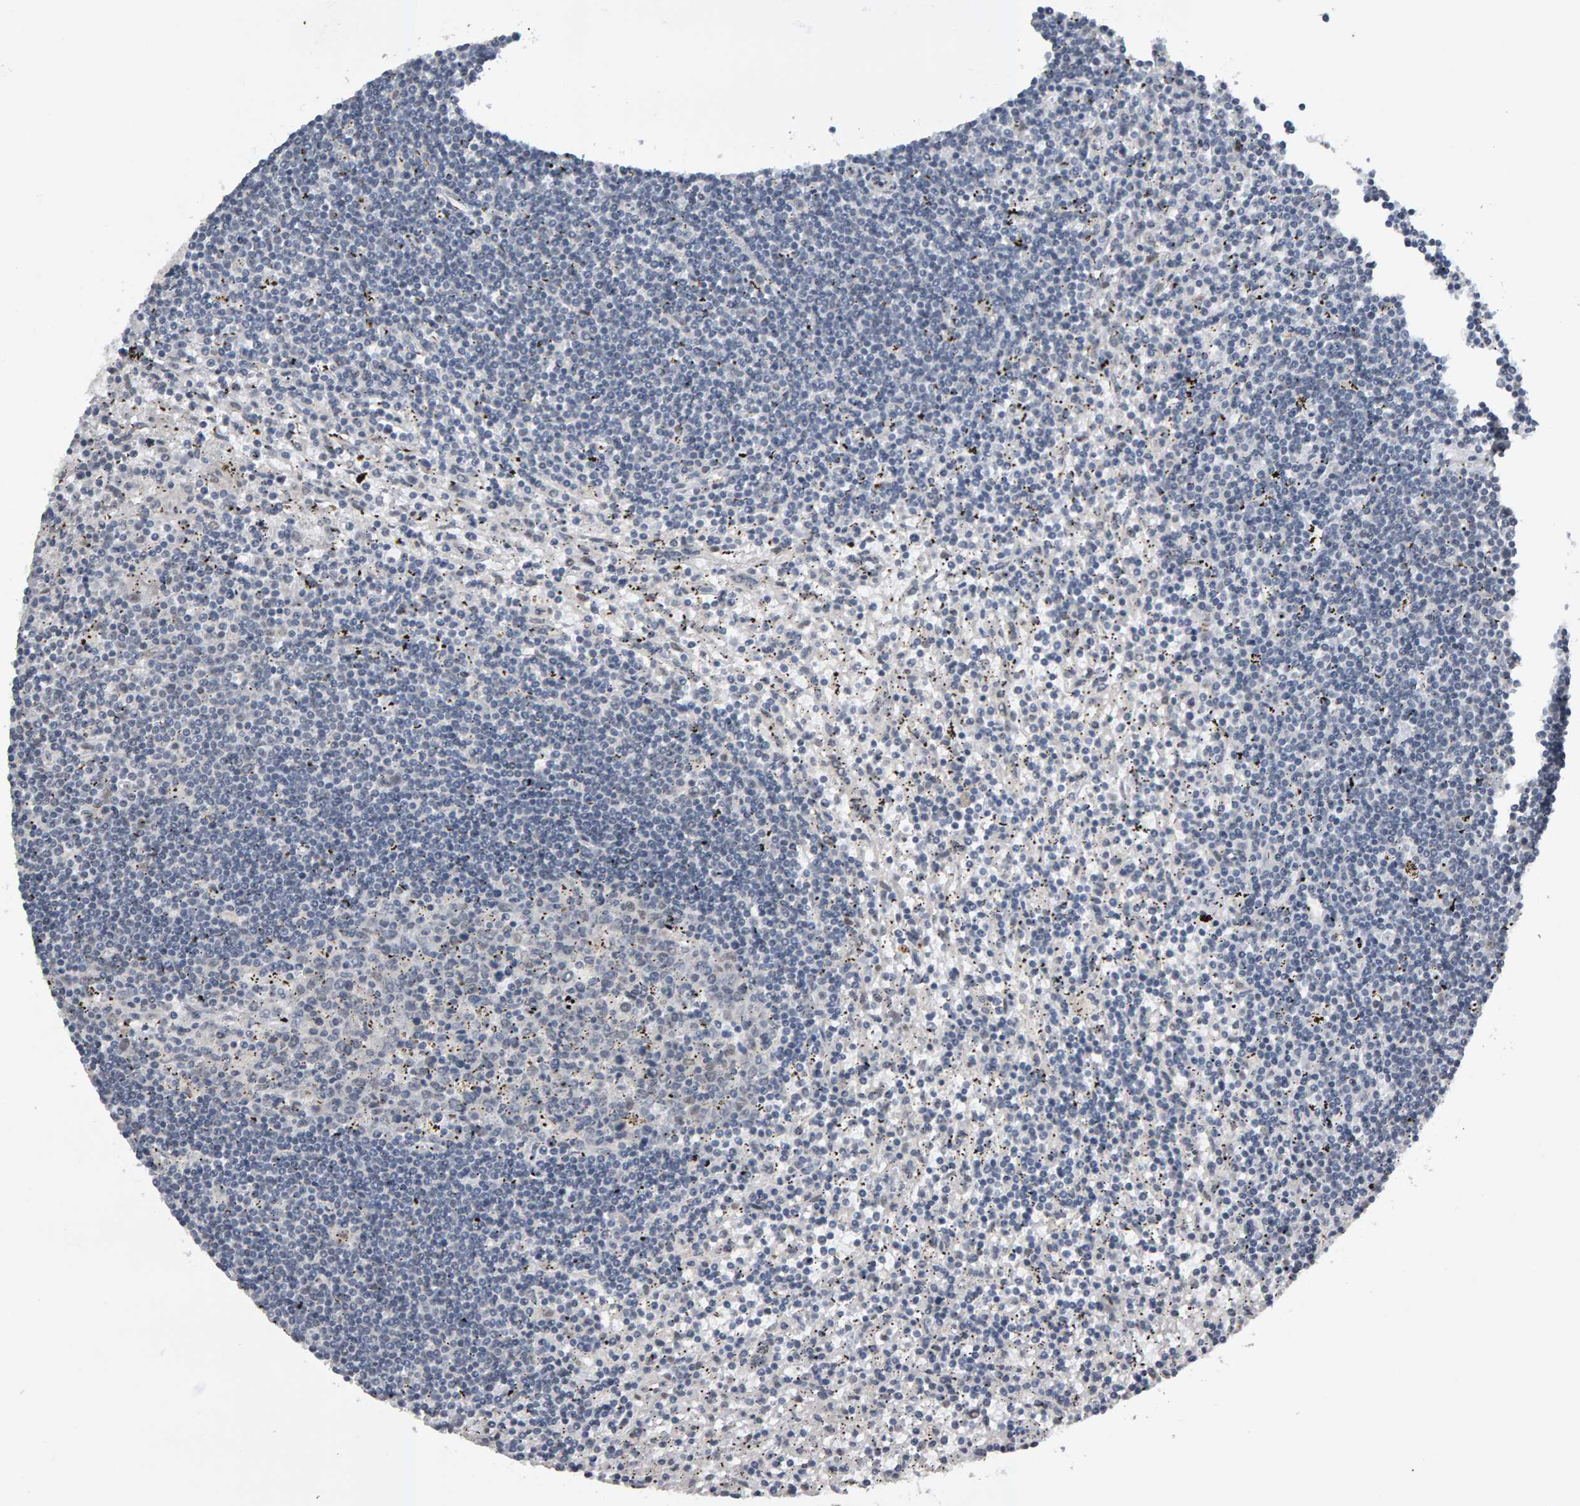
{"staining": {"intensity": "negative", "quantity": "none", "location": "none"}, "tissue": "lymphoma", "cell_type": "Tumor cells", "image_type": "cancer", "snomed": [{"axis": "morphology", "description": "Malignant lymphoma, non-Hodgkin's type, Low grade"}, {"axis": "topography", "description": "Spleen"}], "caption": "The immunohistochemistry micrograph has no significant positivity in tumor cells of lymphoma tissue.", "gene": "IPO8", "patient": {"sex": "male", "age": 76}}